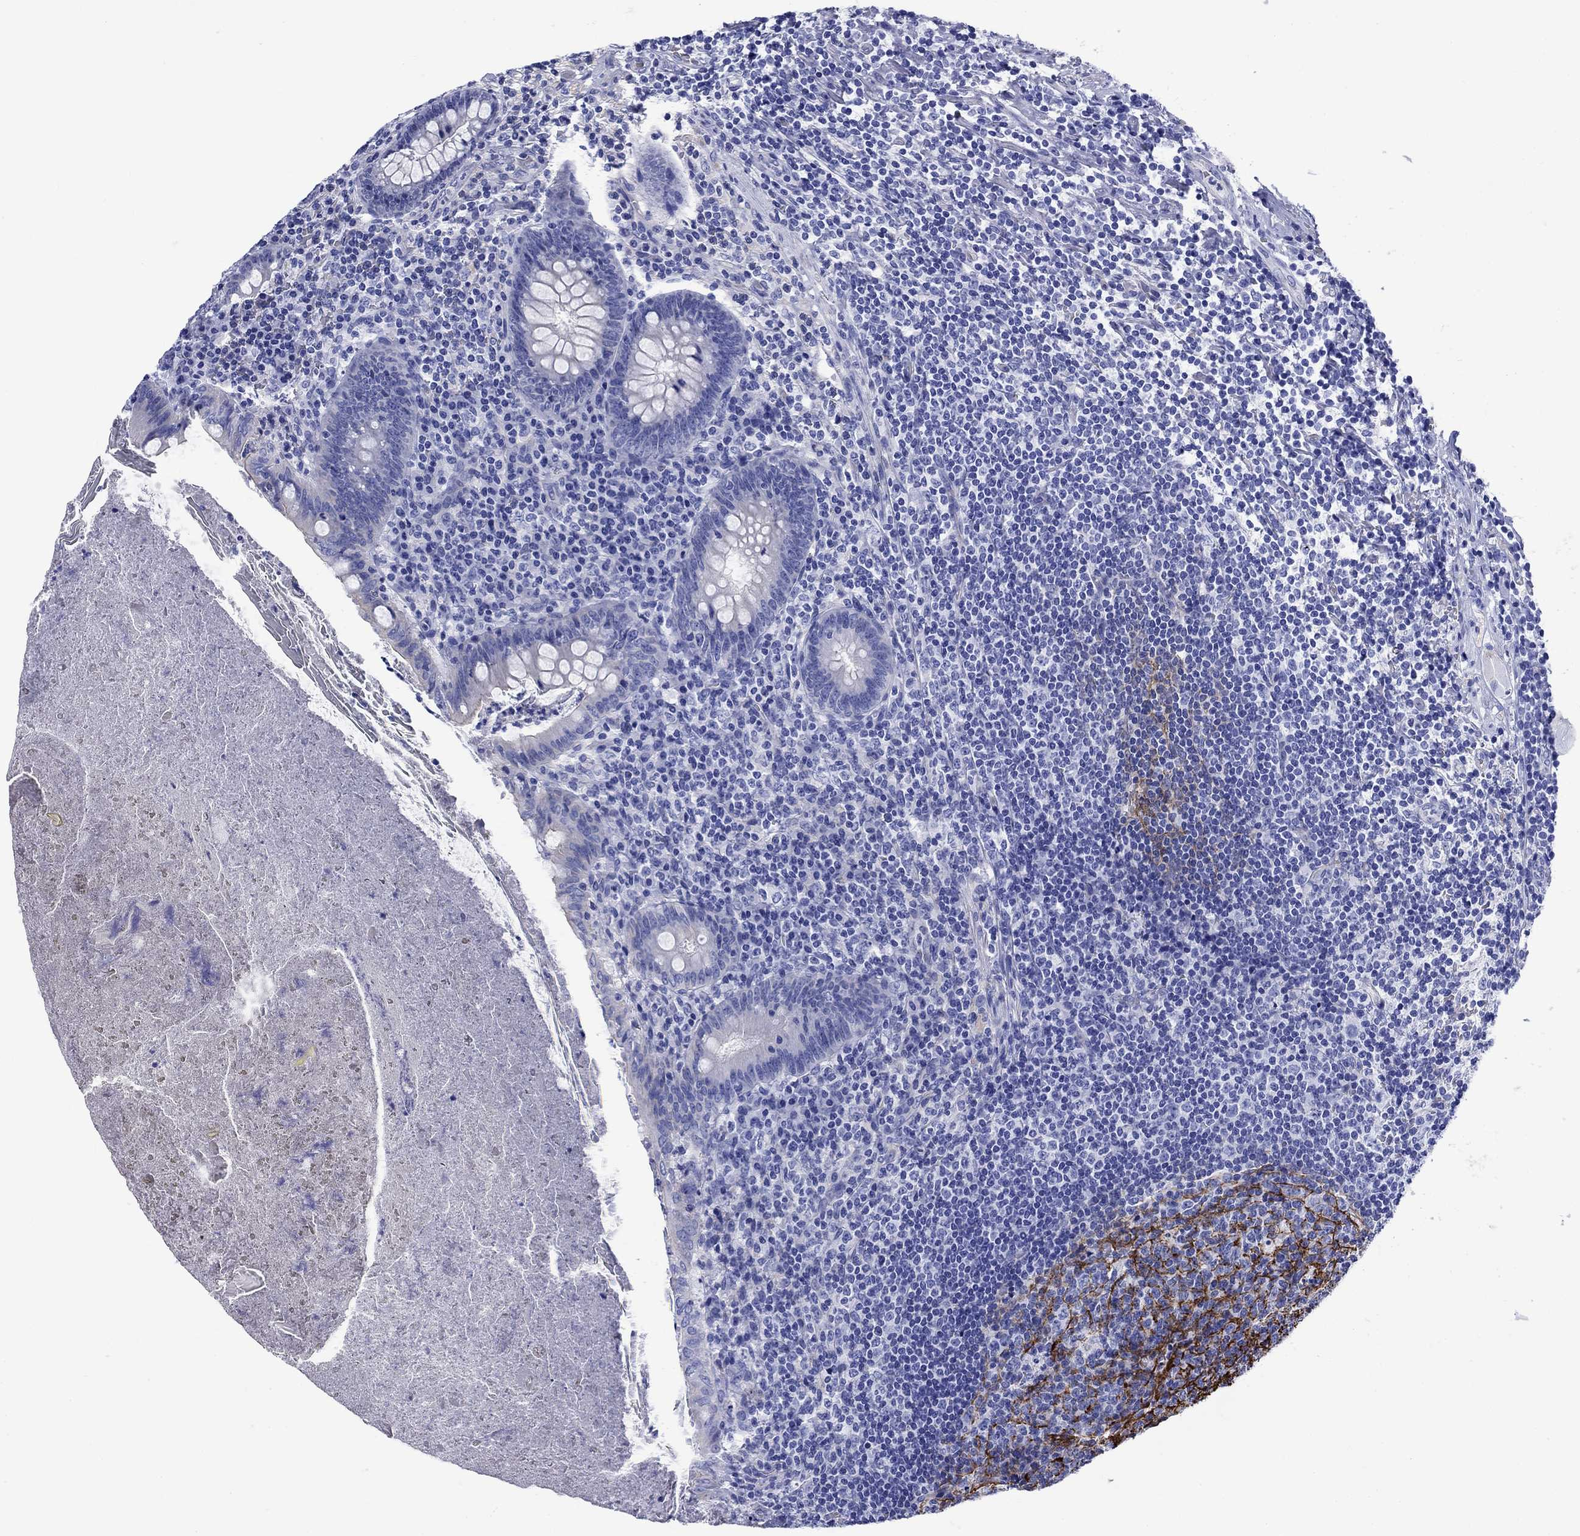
{"staining": {"intensity": "negative", "quantity": "none", "location": "none"}, "tissue": "appendix", "cell_type": "Glandular cells", "image_type": "normal", "snomed": [{"axis": "morphology", "description": "Normal tissue, NOS"}, {"axis": "topography", "description": "Appendix"}], "caption": "The immunohistochemistry micrograph has no significant positivity in glandular cells of appendix. The staining was performed using DAB (3,3'-diaminobenzidine) to visualize the protein expression in brown, while the nuclei were stained in blue with hematoxylin (Magnification: 20x).", "gene": "SLC1A2", "patient": {"sex": "male", "age": 47}}